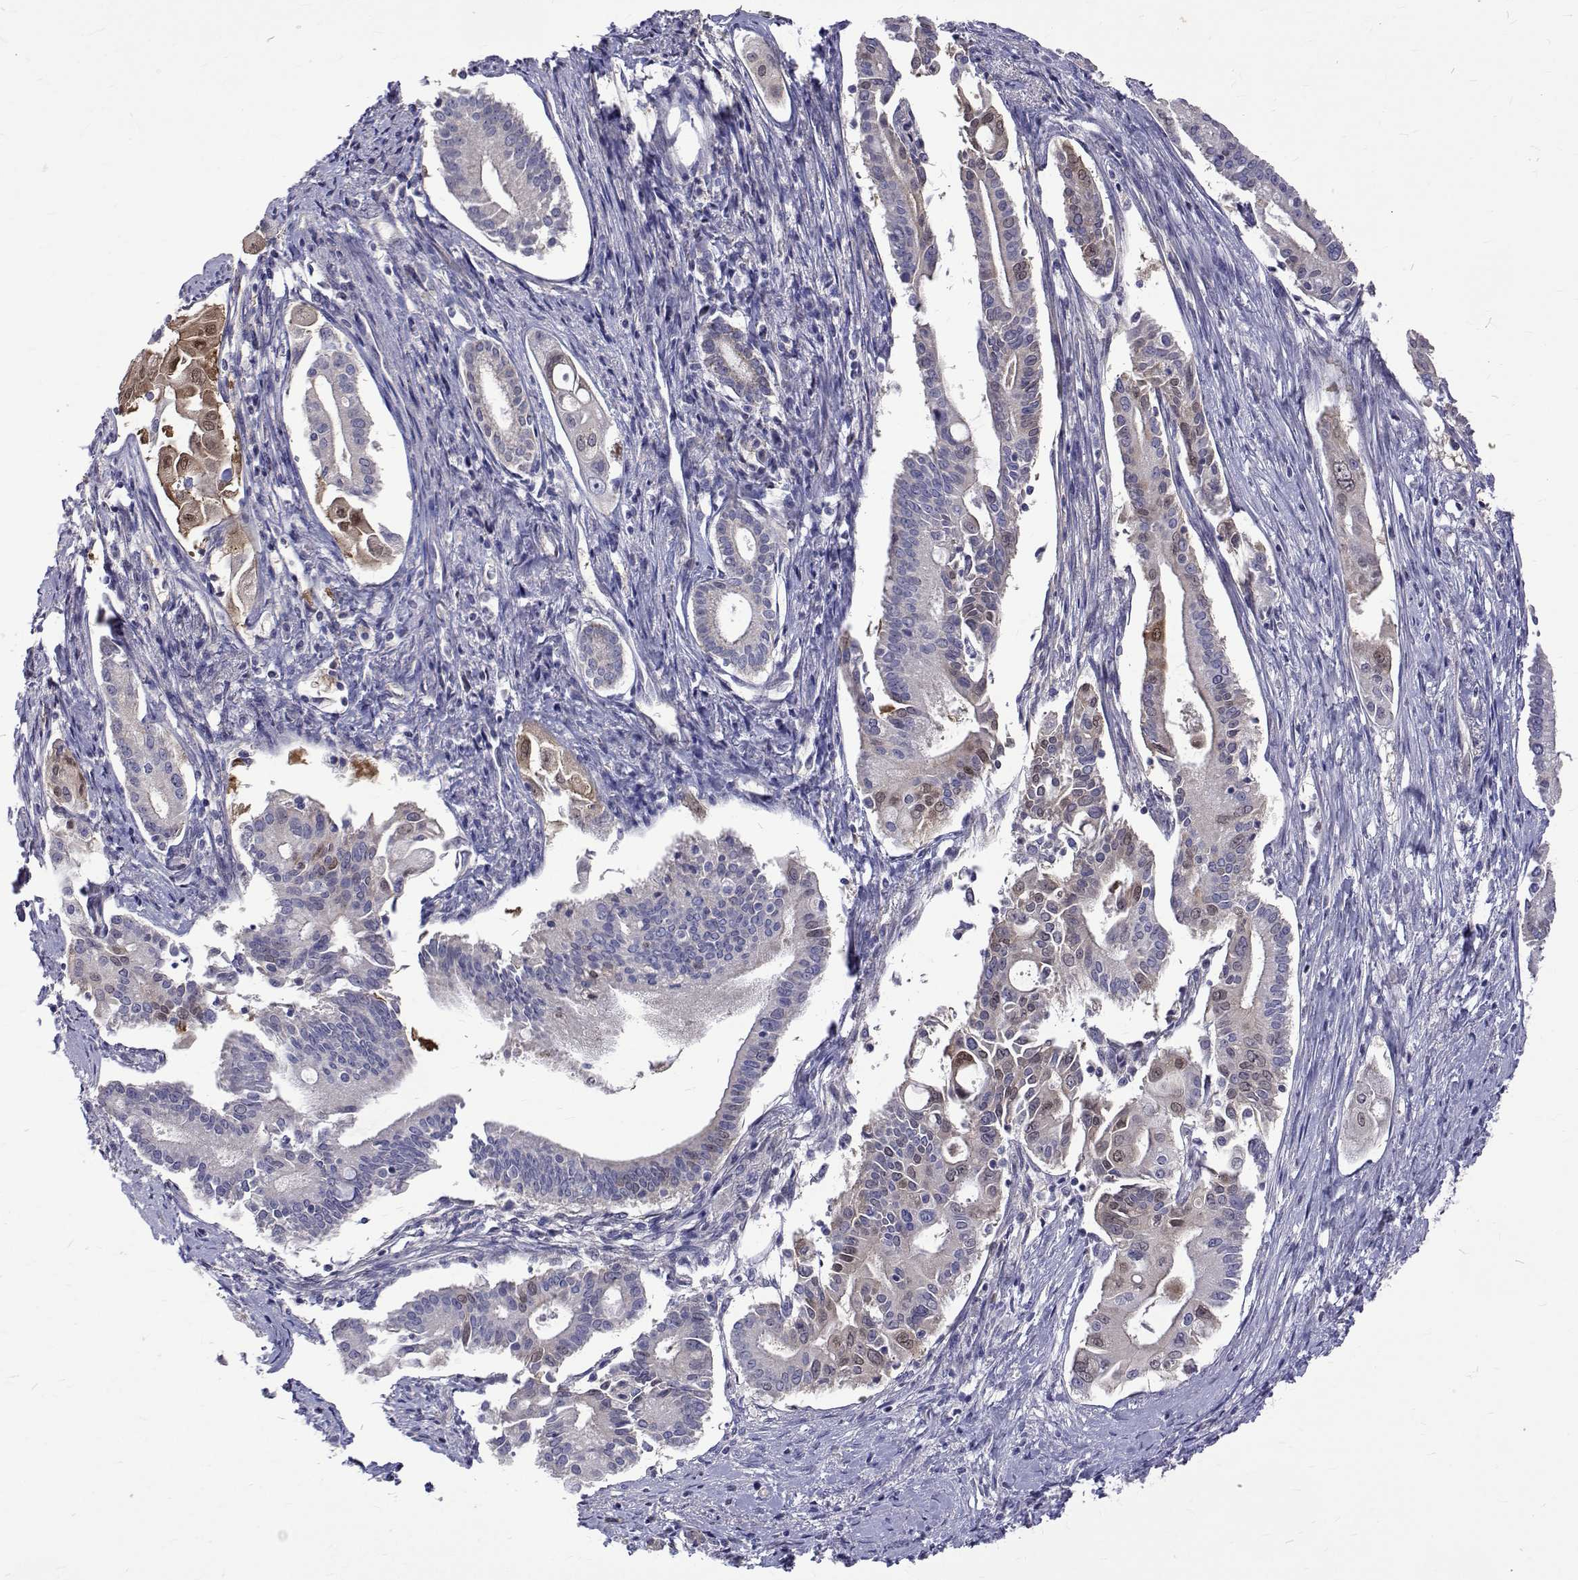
{"staining": {"intensity": "moderate", "quantity": "<25%", "location": "cytoplasmic/membranous,nuclear"}, "tissue": "pancreatic cancer", "cell_type": "Tumor cells", "image_type": "cancer", "snomed": [{"axis": "morphology", "description": "Adenocarcinoma, NOS"}, {"axis": "topography", "description": "Pancreas"}], "caption": "Tumor cells exhibit low levels of moderate cytoplasmic/membranous and nuclear expression in approximately <25% of cells in pancreatic cancer (adenocarcinoma).", "gene": "PADI1", "patient": {"sex": "female", "age": 68}}